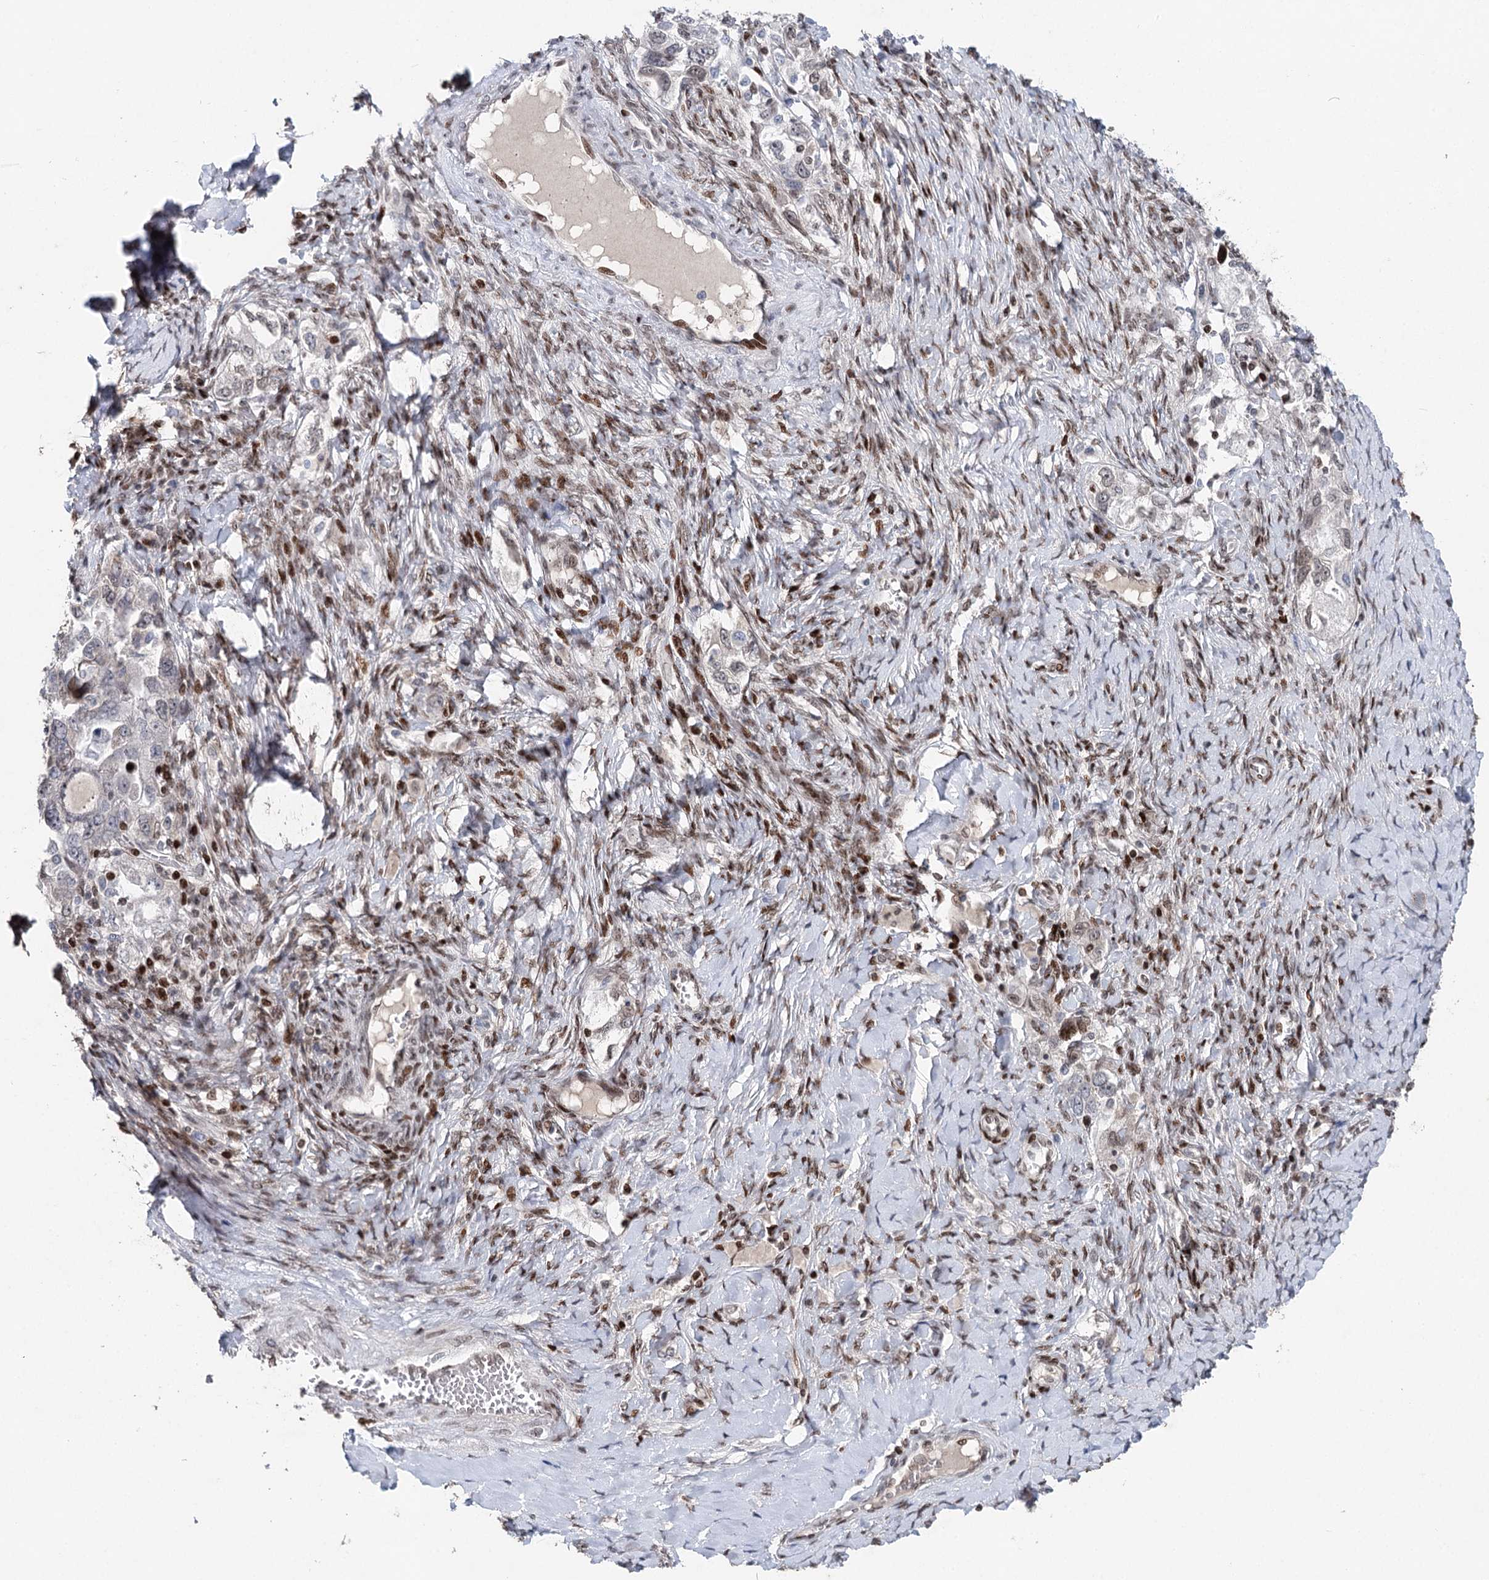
{"staining": {"intensity": "negative", "quantity": "none", "location": "none"}, "tissue": "ovarian cancer", "cell_type": "Tumor cells", "image_type": "cancer", "snomed": [{"axis": "morphology", "description": "Carcinoma, NOS"}, {"axis": "morphology", "description": "Cystadenocarcinoma, serous, NOS"}, {"axis": "topography", "description": "Ovary"}], "caption": "Tumor cells are negative for brown protein staining in ovarian serous cystadenocarcinoma.", "gene": "FRMD4A", "patient": {"sex": "female", "age": 69}}